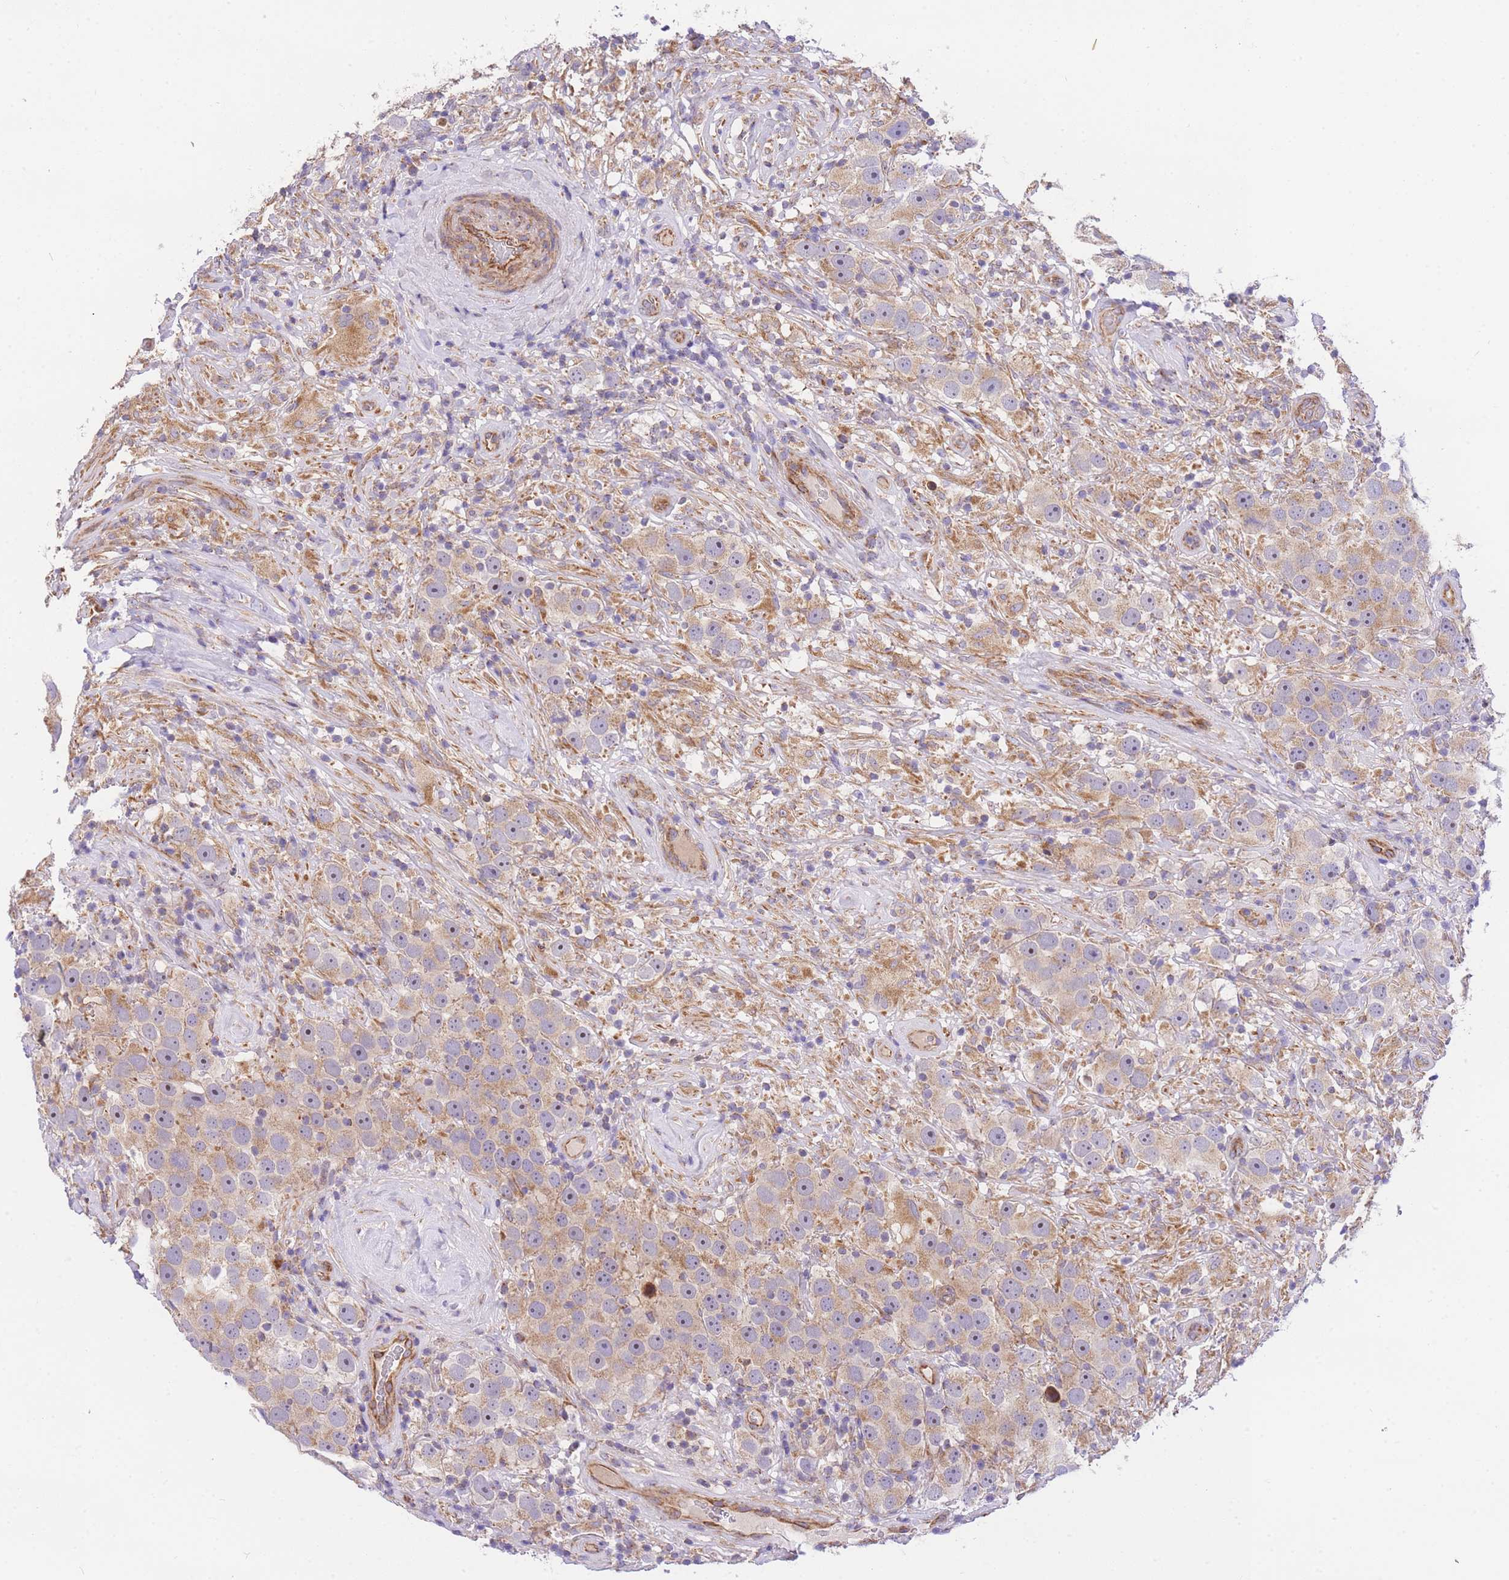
{"staining": {"intensity": "weak", "quantity": ">75%", "location": "cytoplasmic/membranous"}, "tissue": "testis cancer", "cell_type": "Tumor cells", "image_type": "cancer", "snomed": [{"axis": "morphology", "description": "Seminoma, NOS"}, {"axis": "topography", "description": "Testis"}], "caption": "Seminoma (testis) was stained to show a protein in brown. There is low levels of weak cytoplasmic/membranous staining in approximately >75% of tumor cells.", "gene": "MTRES1", "patient": {"sex": "male", "age": 49}}